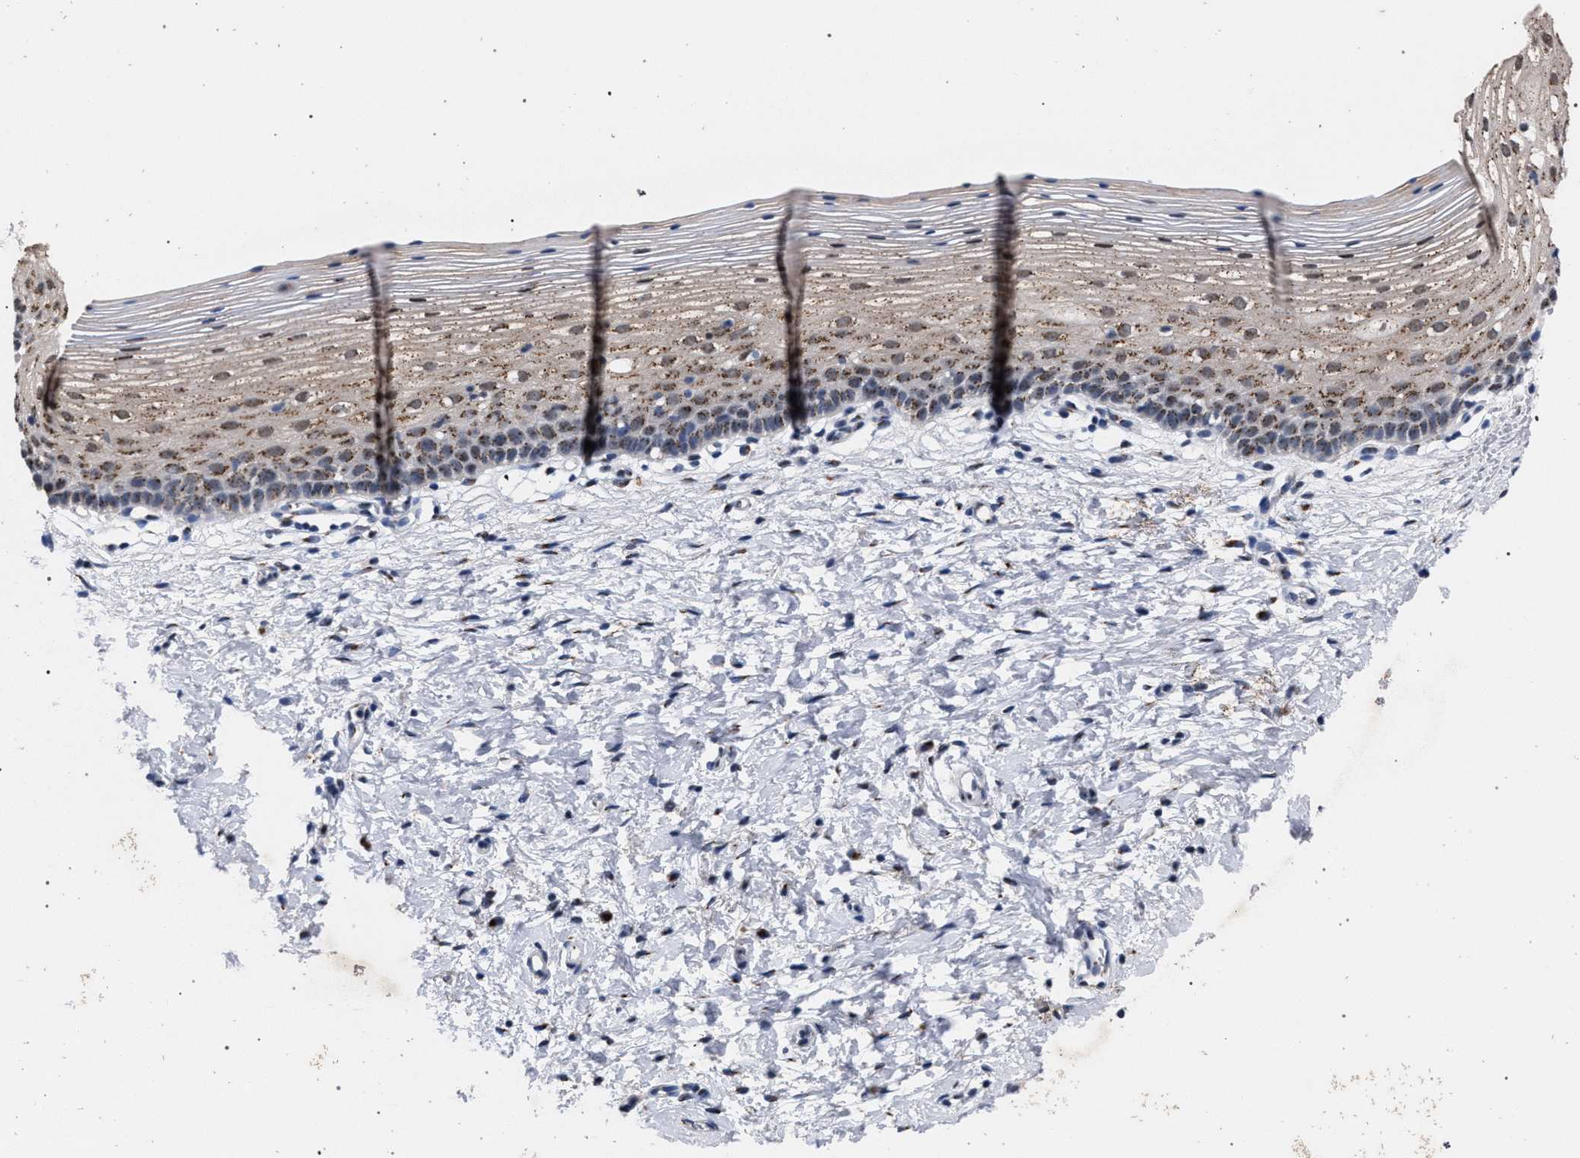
{"staining": {"intensity": "weak", "quantity": "<25%", "location": "cytoplasmic/membranous"}, "tissue": "cervix", "cell_type": "Glandular cells", "image_type": "normal", "snomed": [{"axis": "morphology", "description": "Normal tissue, NOS"}, {"axis": "topography", "description": "Cervix"}], "caption": "Cervix stained for a protein using immunohistochemistry (IHC) exhibits no staining glandular cells.", "gene": "GOLGA2", "patient": {"sex": "female", "age": 72}}